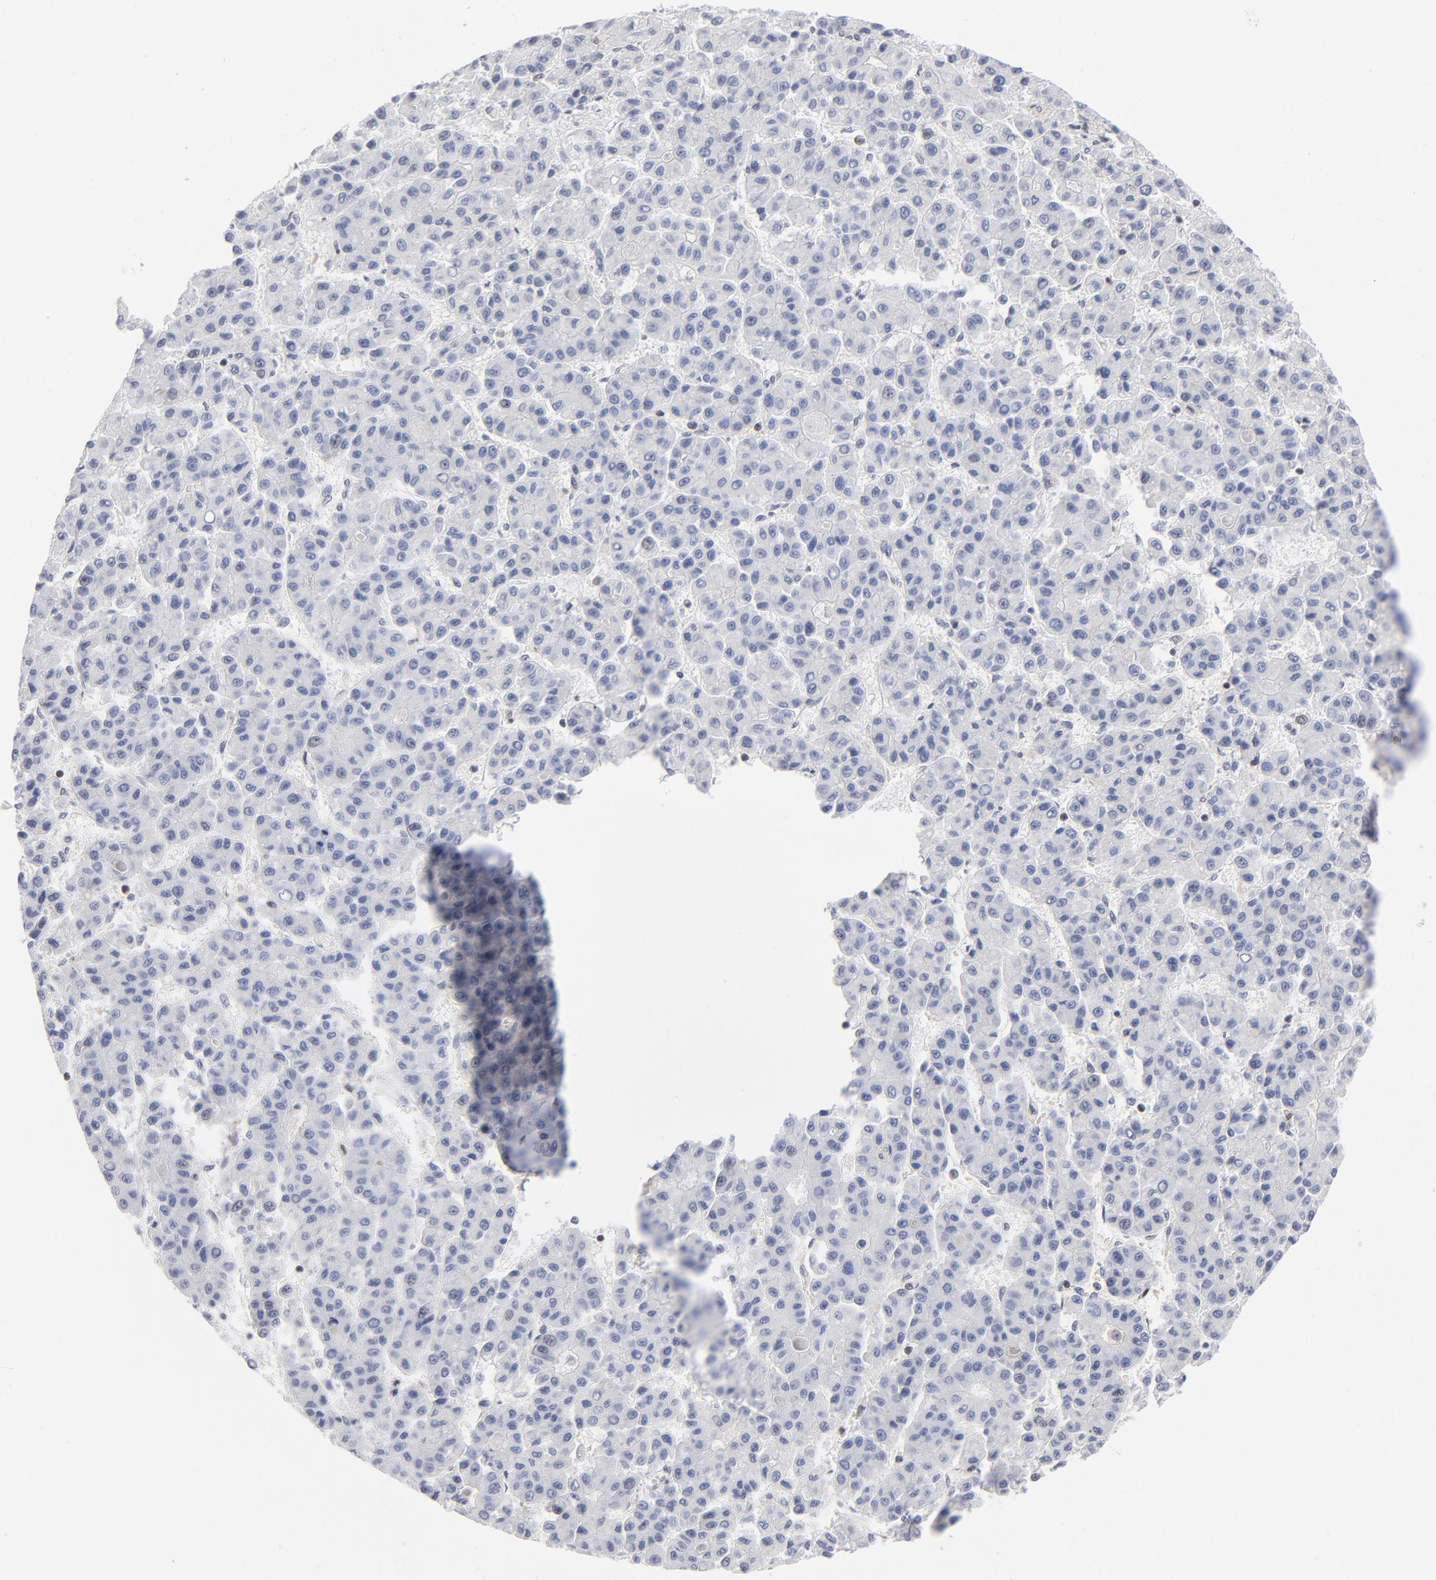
{"staining": {"intensity": "negative", "quantity": "none", "location": "none"}, "tissue": "liver cancer", "cell_type": "Tumor cells", "image_type": "cancer", "snomed": [{"axis": "morphology", "description": "Carcinoma, Hepatocellular, NOS"}, {"axis": "topography", "description": "Liver"}], "caption": "Immunohistochemistry of human hepatocellular carcinoma (liver) exhibits no expression in tumor cells. Nuclei are stained in blue.", "gene": "MAX", "patient": {"sex": "male", "age": 70}}